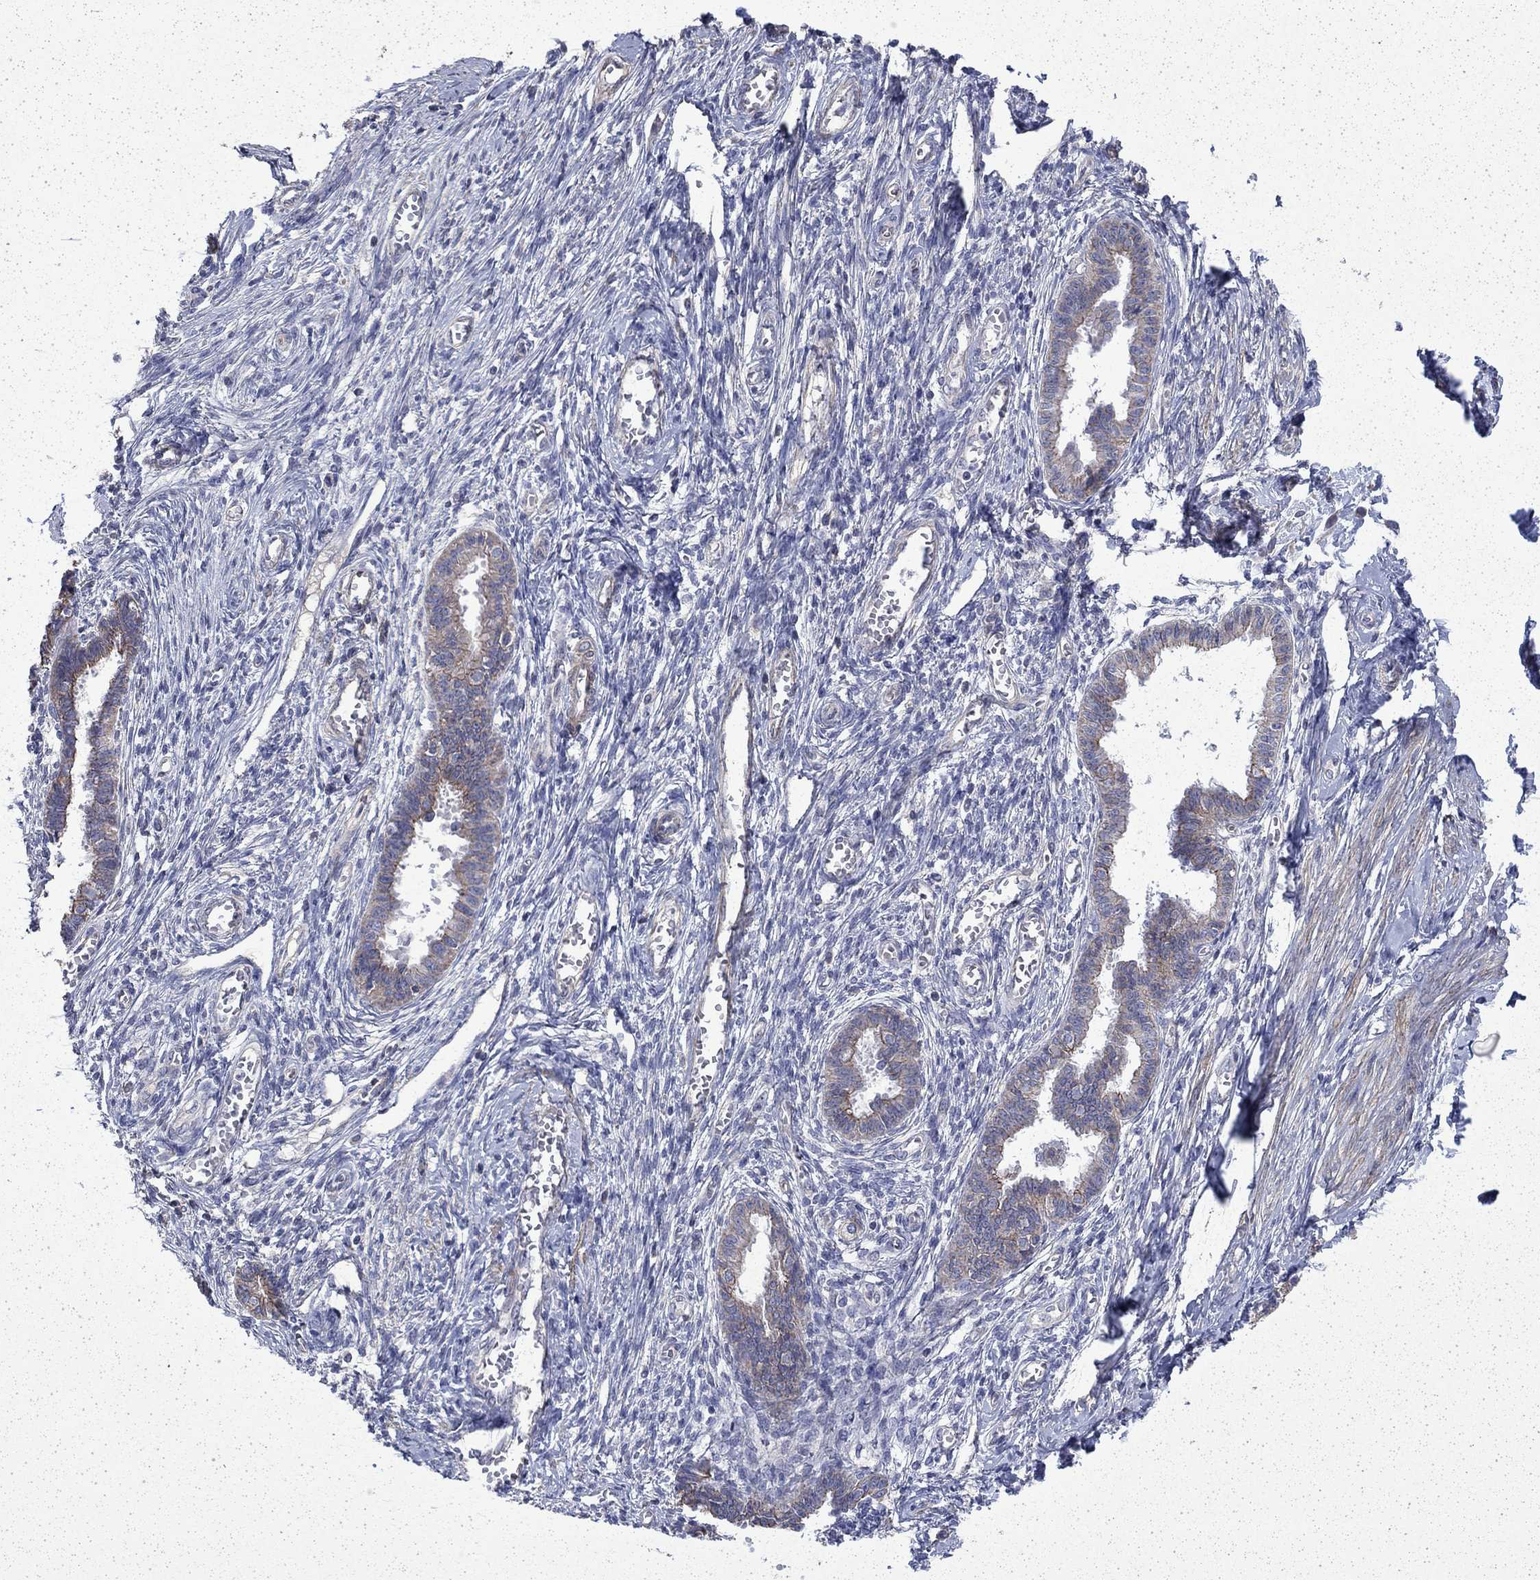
{"staining": {"intensity": "negative", "quantity": "none", "location": "none"}, "tissue": "endometrium", "cell_type": "Cells in endometrial stroma", "image_type": "normal", "snomed": [{"axis": "morphology", "description": "Normal tissue, NOS"}, {"axis": "topography", "description": "Cervix"}, {"axis": "topography", "description": "Endometrium"}], "caption": "Immunohistochemistry histopathology image of benign endometrium: human endometrium stained with DAB (3,3'-diaminobenzidine) shows no significant protein positivity in cells in endometrial stroma.", "gene": "DTNA", "patient": {"sex": "female", "age": 37}}